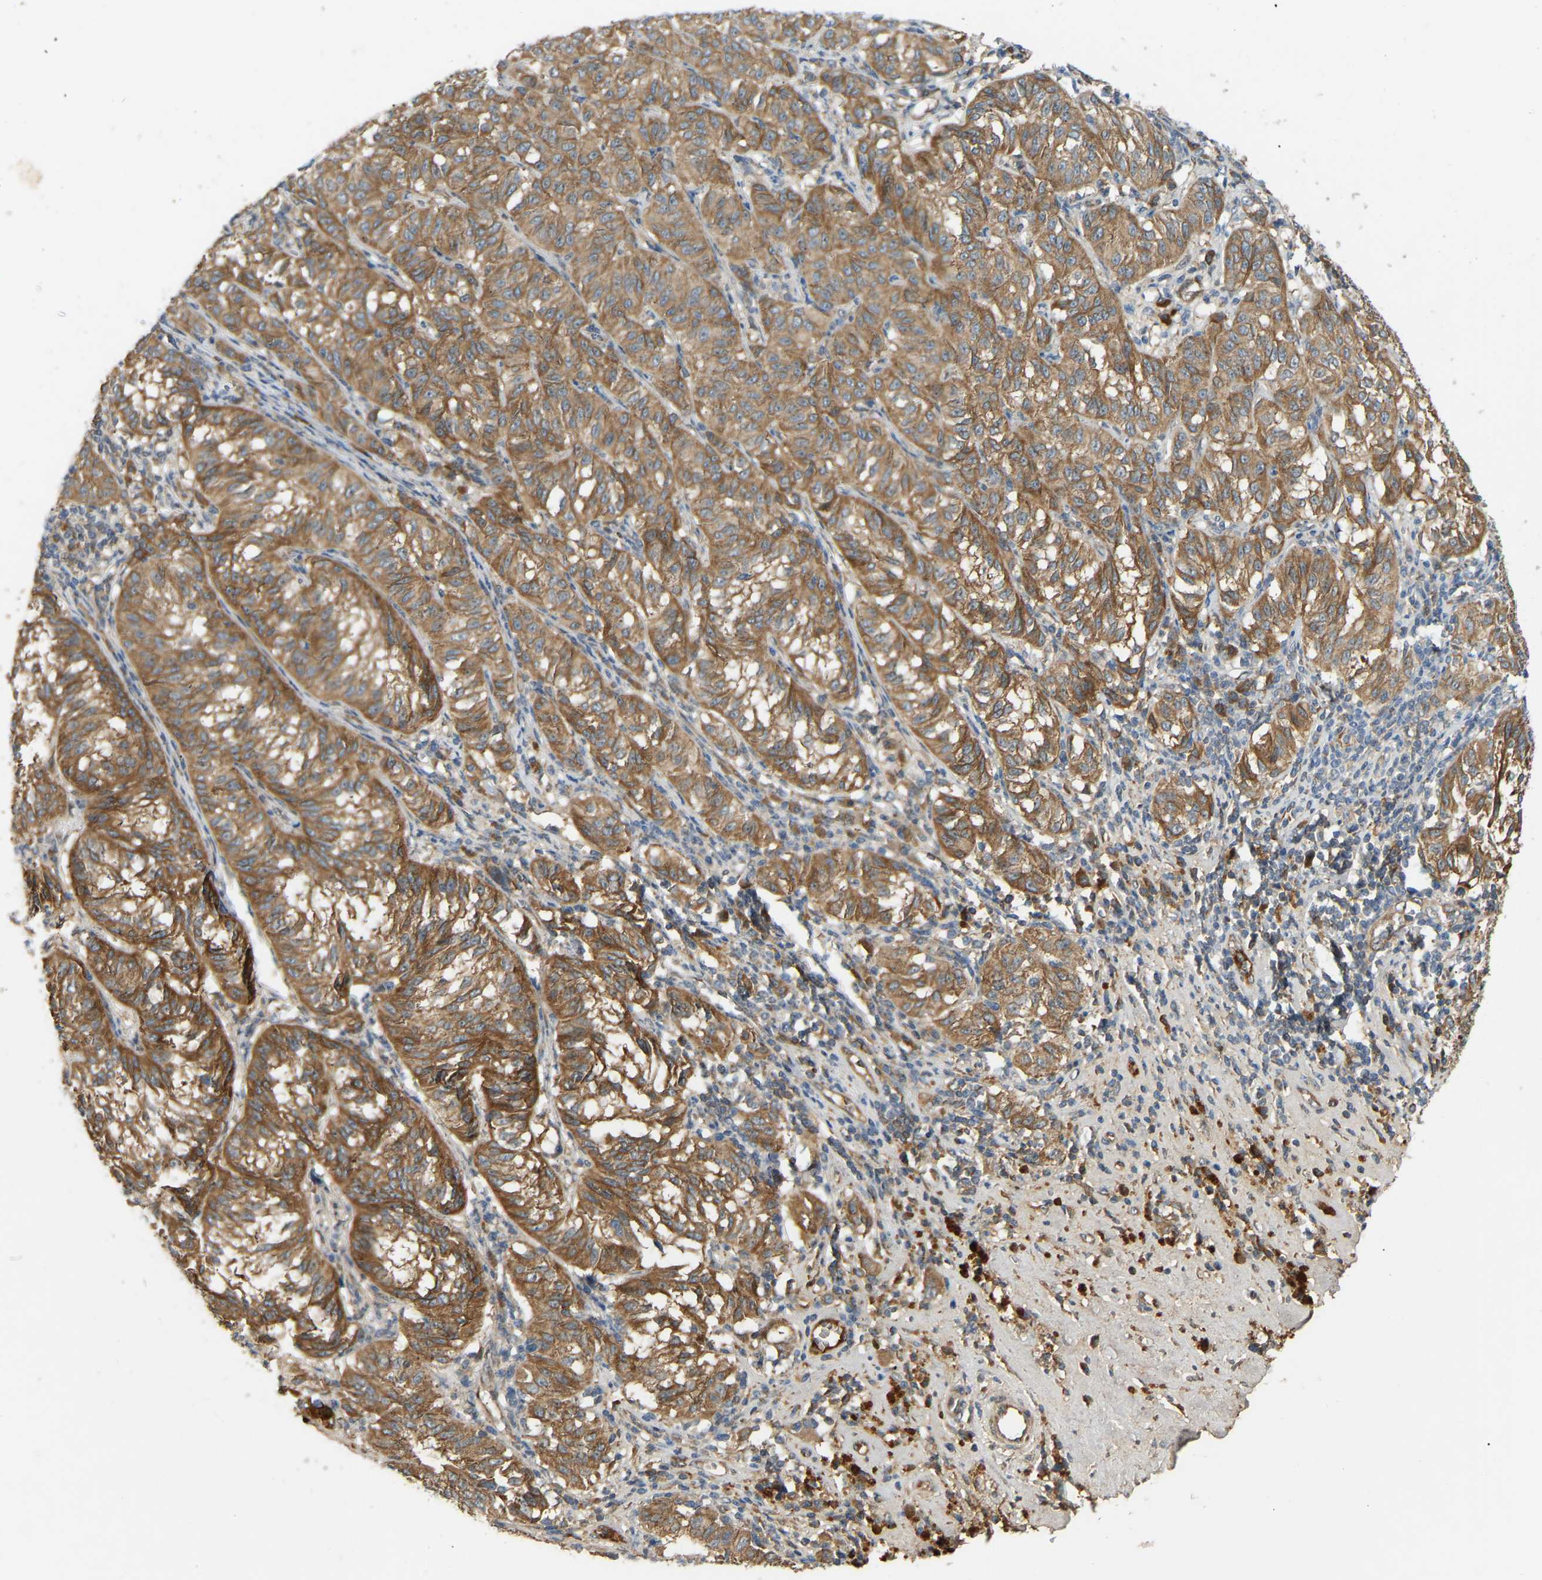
{"staining": {"intensity": "moderate", "quantity": ">75%", "location": "cytoplasmic/membranous"}, "tissue": "melanoma", "cell_type": "Tumor cells", "image_type": "cancer", "snomed": [{"axis": "morphology", "description": "Malignant melanoma, NOS"}, {"axis": "topography", "description": "Skin"}], "caption": "An IHC image of neoplastic tissue is shown. Protein staining in brown shows moderate cytoplasmic/membranous positivity in melanoma within tumor cells.", "gene": "PTCD1", "patient": {"sex": "female", "age": 72}}